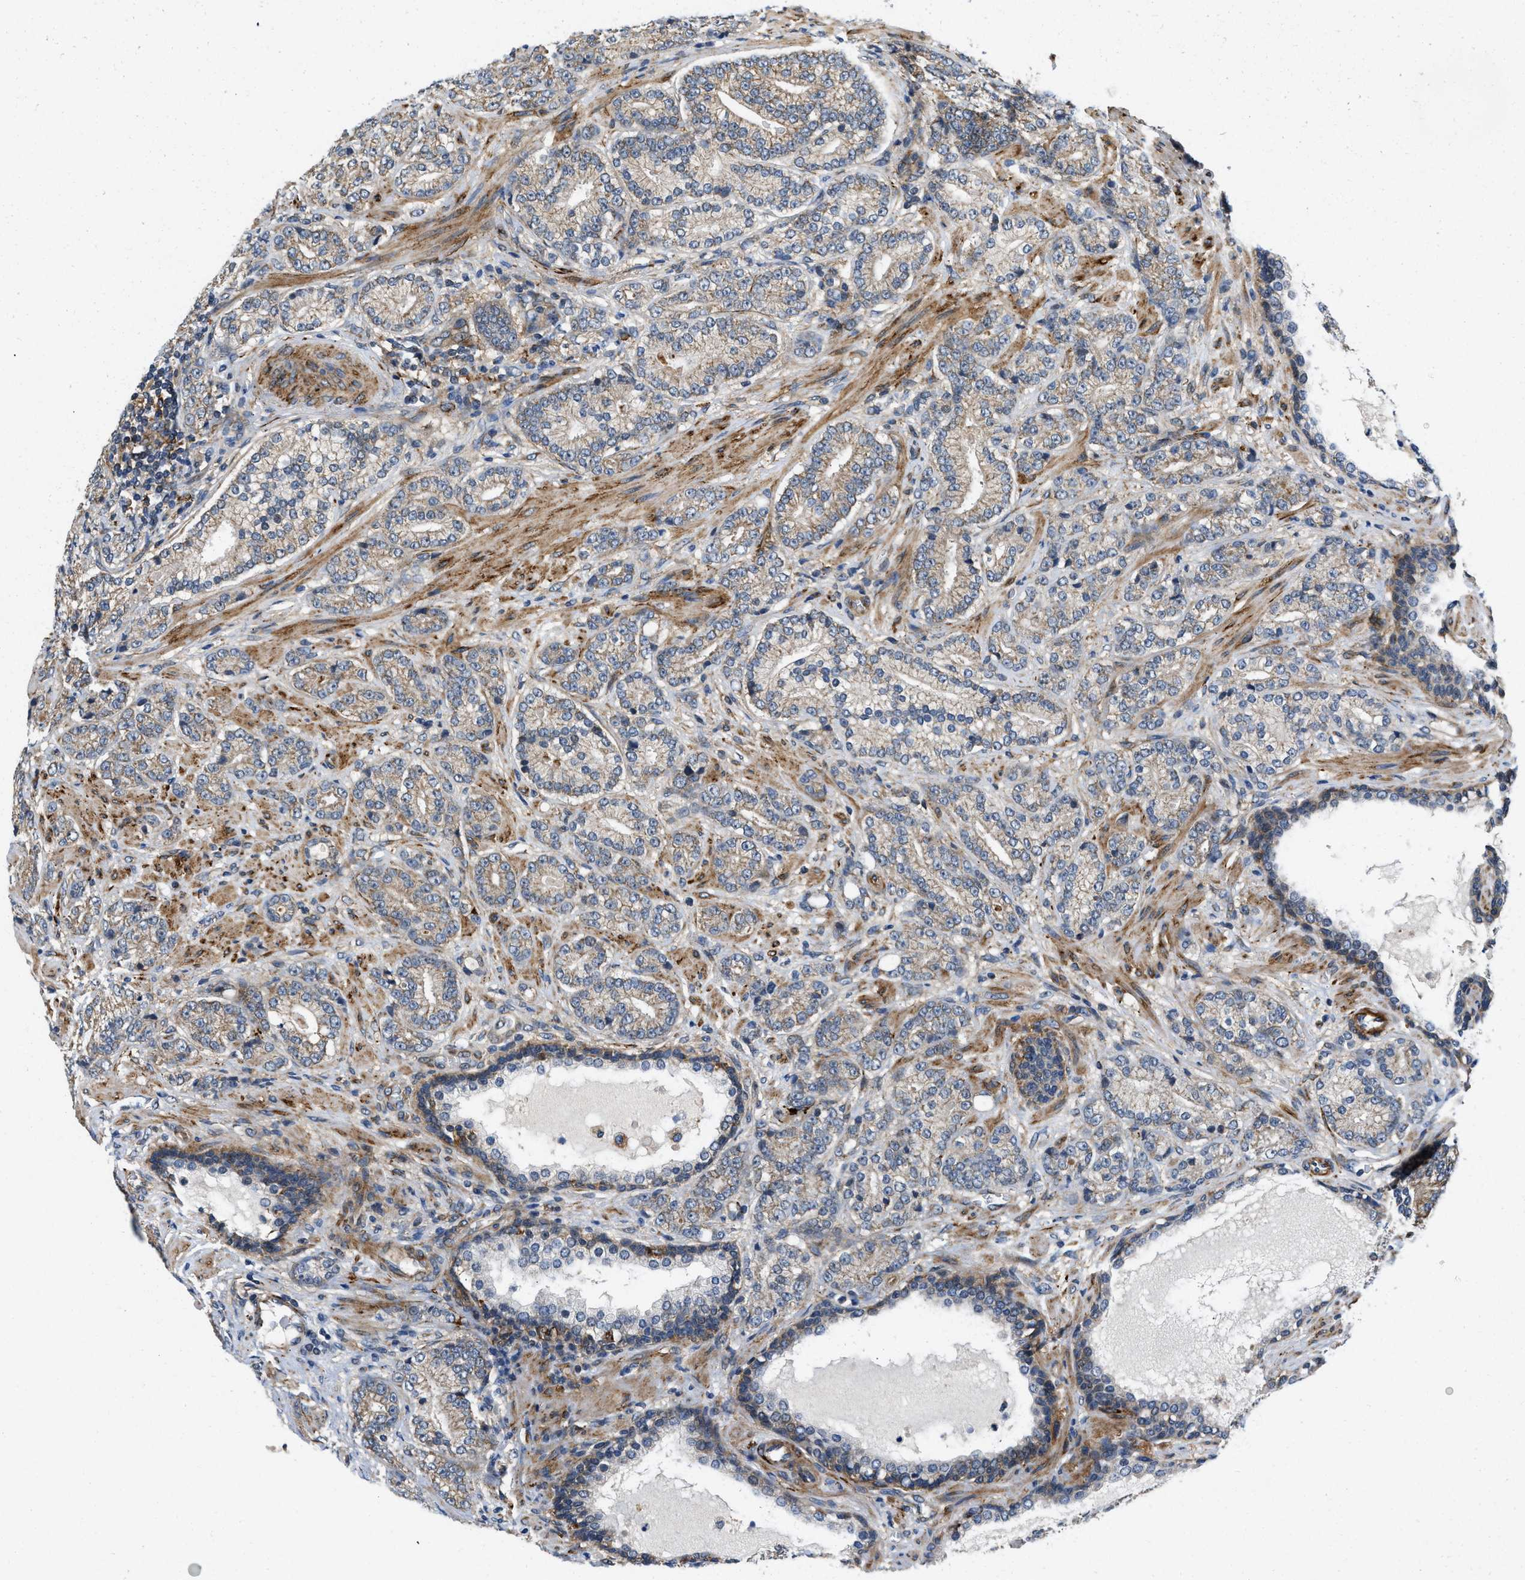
{"staining": {"intensity": "moderate", "quantity": "25%-75%", "location": "cytoplasmic/membranous"}, "tissue": "prostate cancer", "cell_type": "Tumor cells", "image_type": "cancer", "snomed": [{"axis": "morphology", "description": "Adenocarcinoma, High grade"}, {"axis": "topography", "description": "Prostate"}], "caption": "Immunohistochemical staining of human adenocarcinoma (high-grade) (prostate) reveals medium levels of moderate cytoplasmic/membranous protein staining in approximately 25%-75% of tumor cells.", "gene": "ZNF599", "patient": {"sex": "male", "age": 61}}